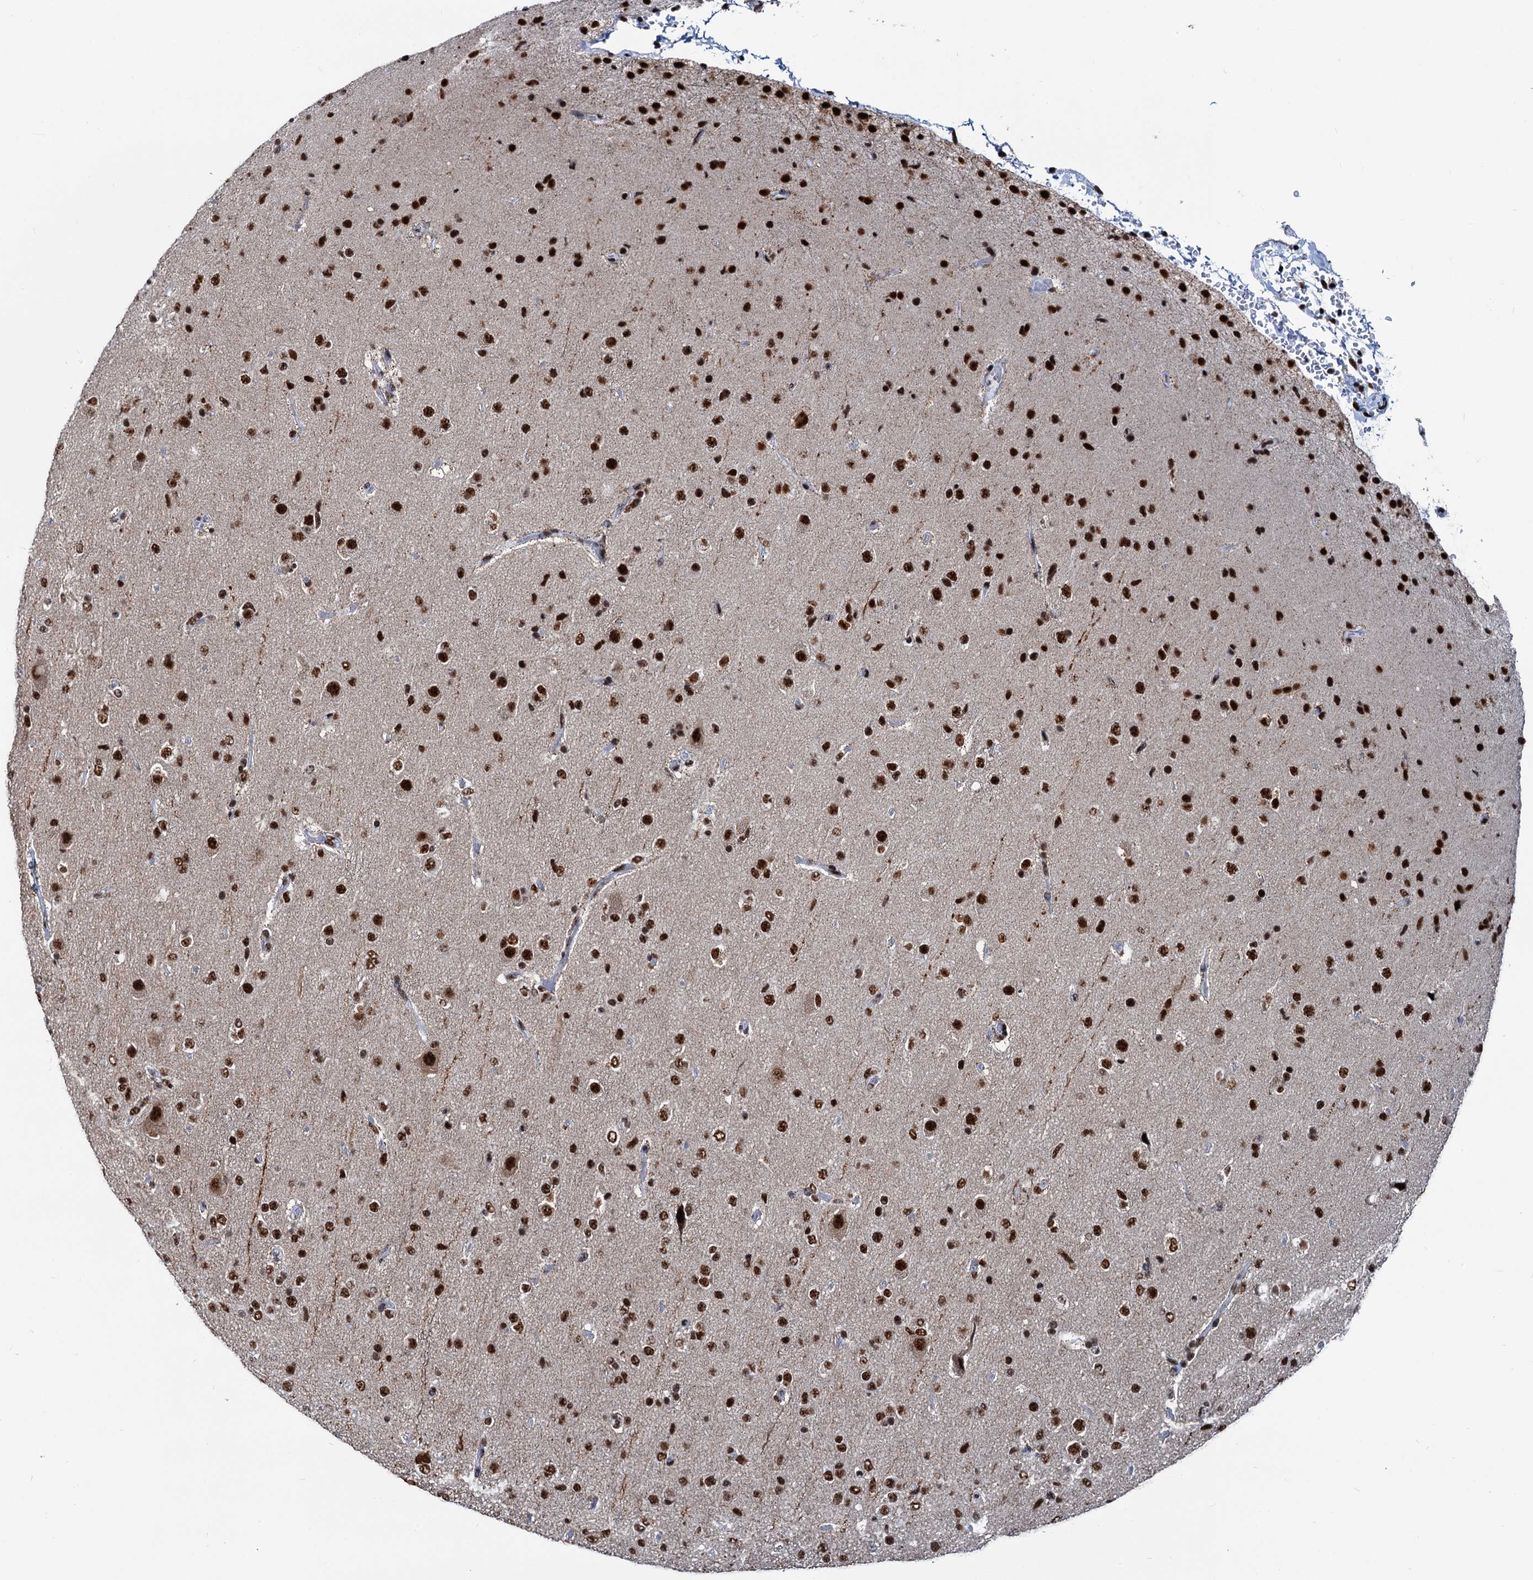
{"staining": {"intensity": "strong", "quantity": ">75%", "location": "nuclear"}, "tissue": "glioma", "cell_type": "Tumor cells", "image_type": "cancer", "snomed": [{"axis": "morphology", "description": "Glioma, malignant, Low grade"}, {"axis": "topography", "description": "Brain"}], "caption": "Immunohistochemical staining of glioma reveals high levels of strong nuclear positivity in about >75% of tumor cells. (Brightfield microscopy of DAB IHC at high magnification).", "gene": "DDX23", "patient": {"sex": "male", "age": 65}}